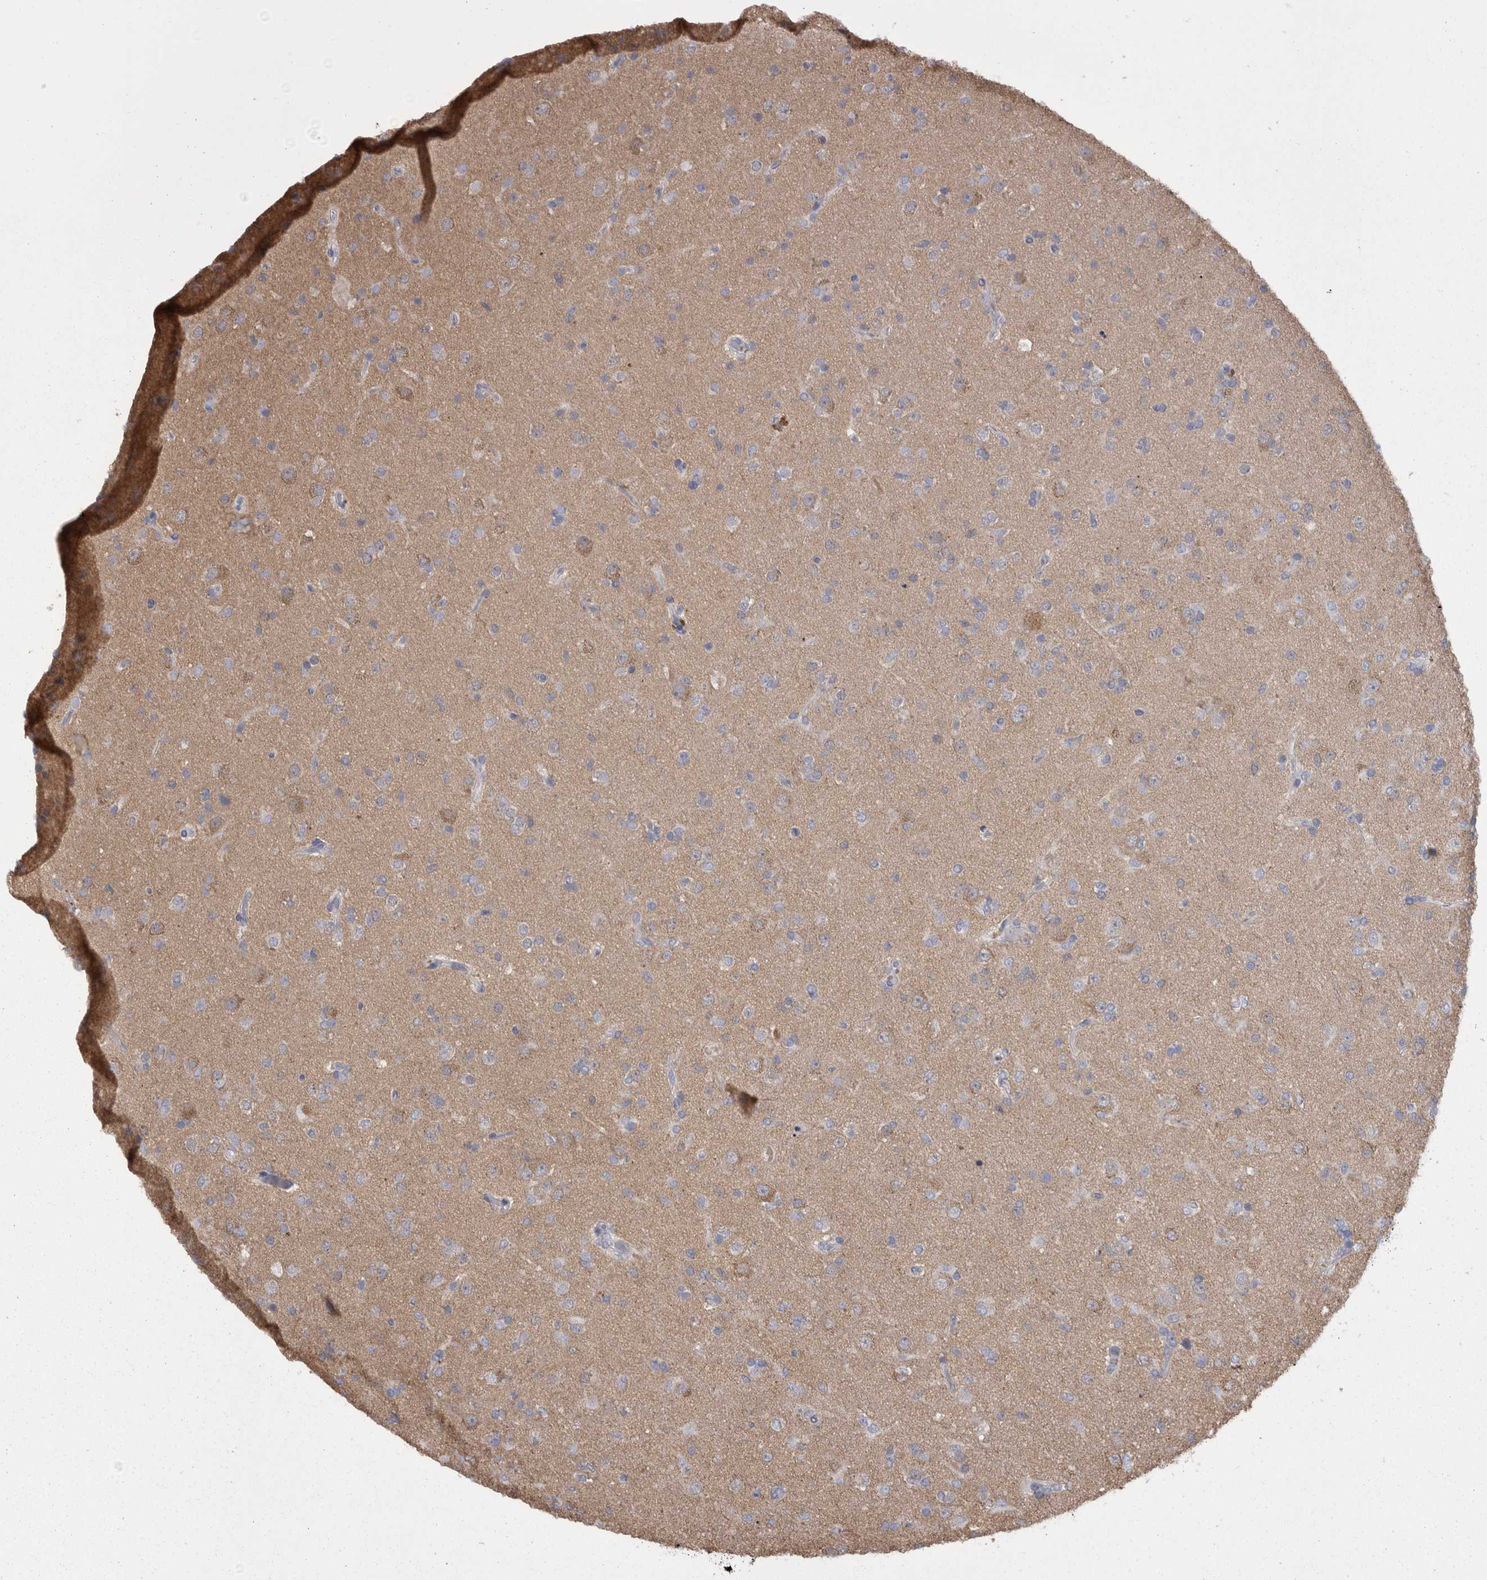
{"staining": {"intensity": "negative", "quantity": "none", "location": "none"}, "tissue": "glioma", "cell_type": "Tumor cells", "image_type": "cancer", "snomed": [{"axis": "morphology", "description": "Glioma, malignant, Low grade"}, {"axis": "topography", "description": "Brain"}], "caption": "Immunohistochemistry (IHC) image of neoplastic tissue: human glioma stained with DAB displays no significant protein expression in tumor cells. The staining was performed using DAB (3,3'-diaminobenzidine) to visualize the protein expression in brown, while the nuclei were stained in blue with hematoxylin (Magnification: 20x).", "gene": "CAMK2D", "patient": {"sex": "male", "age": 65}}